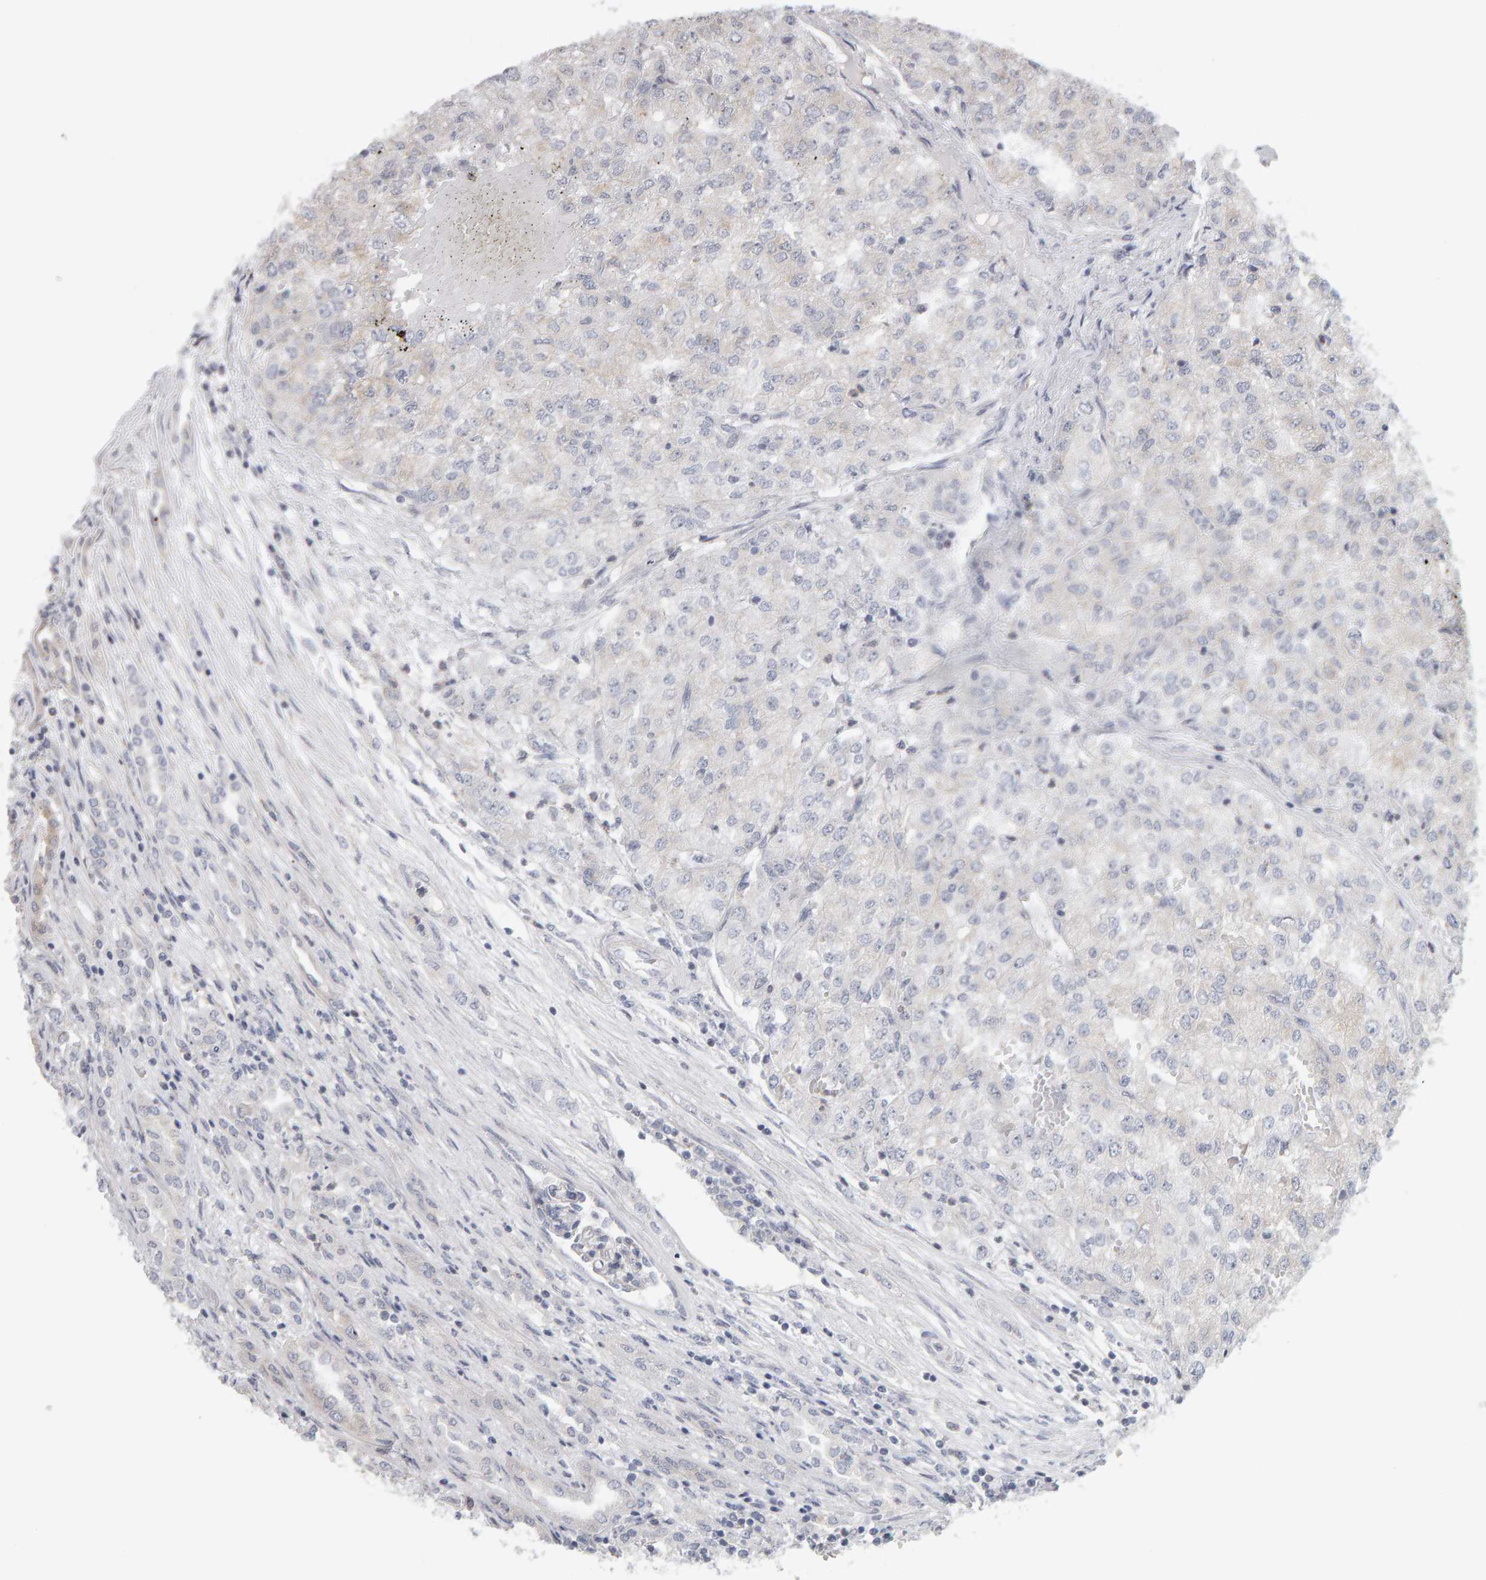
{"staining": {"intensity": "negative", "quantity": "none", "location": "none"}, "tissue": "renal cancer", "cell_type": "Tumor cells", "image_type": "cancer", "snomed": [{"axis": "morphology", "description": "Adenocarcinoma, NOS"}, {"axis": "topography", "description": "Kidney"}], "caption": "Immunohistochemistry photomicrograph of adenocarcinoma (renal) stained for a protein (brown), which demonstrates no staining in tumor cells.", "gene": "MSRA", "patient": {"sex": "female", "age": 54}}